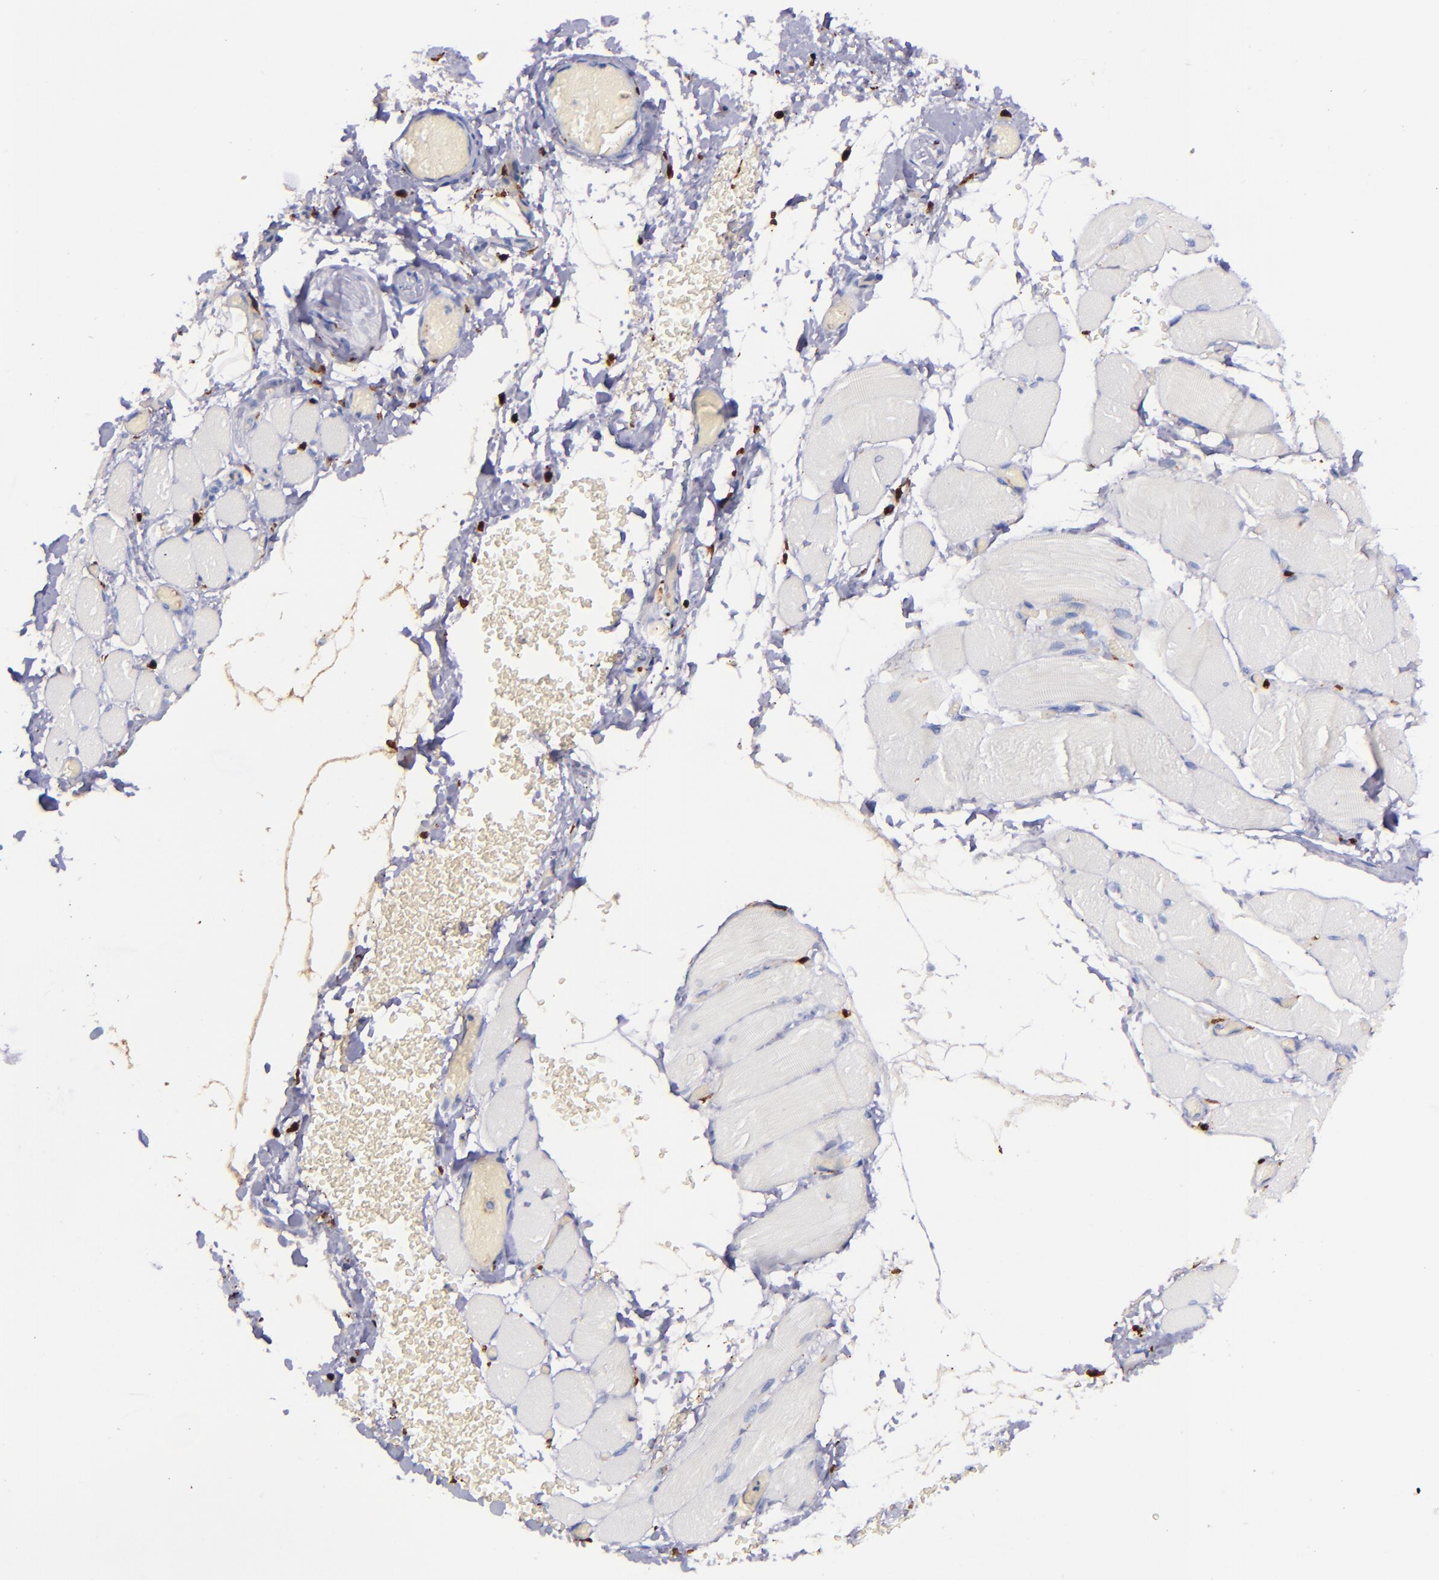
{"staining": {"intensity": "negative", "quantity": "none", "location": "none"}, "tissue": "skeletal muscle", "cell_type": "Myocytes", "image_type": "normal", "snomed": [{"axis": "morphology", "description": "Normal tissue, NOS"}, {"axis": "topography", "description": "Skeletal muscle"}, {"axis": "topography", "description": "Soft tissue"}], "caption": "High magnification brightfield microscopy of unremarkable skeletal muscle stained with DAB (3,3'-diaminobenzidine) (brown) and counterstained with hematoxylin (blue): myocytes show no significant positivity. (DAB immunohistochemistry (IHC) with hematoxylin counter stain).", "gene": "F13A1", "patient": {"sex": "female", "age": 58}}